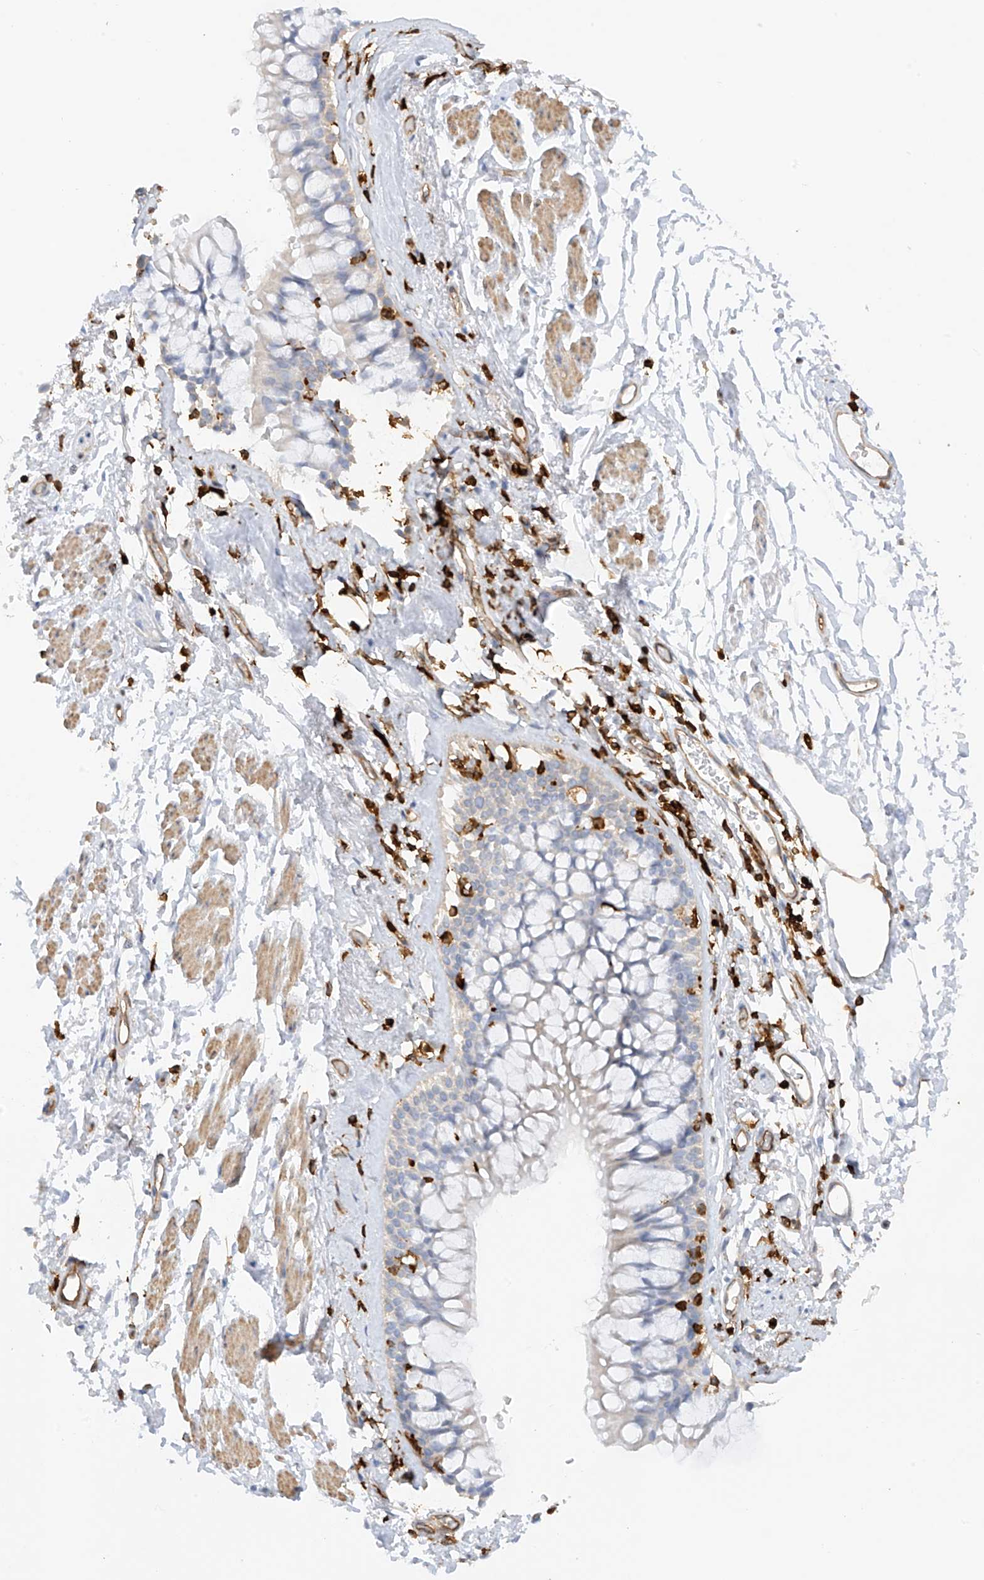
{"staining": {"intensity": "negative", "quantity": "none", "location": "none"}, "tissue": "bronchus", "cell_type": "Respiratory epithelial cells", "image_type": "normal", "snomed": [{"axis": "morphology", "description": "Normal tissue, NOS"}, {"axis": "morphology", "description": "Inflammation, NOS"}, {"axis": "topography", "description": "Cartilage tissue"}, {"axis": "topography", "description": "Bronchus"}, {"axis": "topography", "description": "Lung"}], "caption": "Immunohistochemistry image of benign bronchus: human bronchus stained with DAB (3,3'-diaminobenzidine) exhibits no significant protein staining in respiratory epithelial cells.", "gene": "ARHGAP25", "patient": {"sex": "female", "age": 64}}